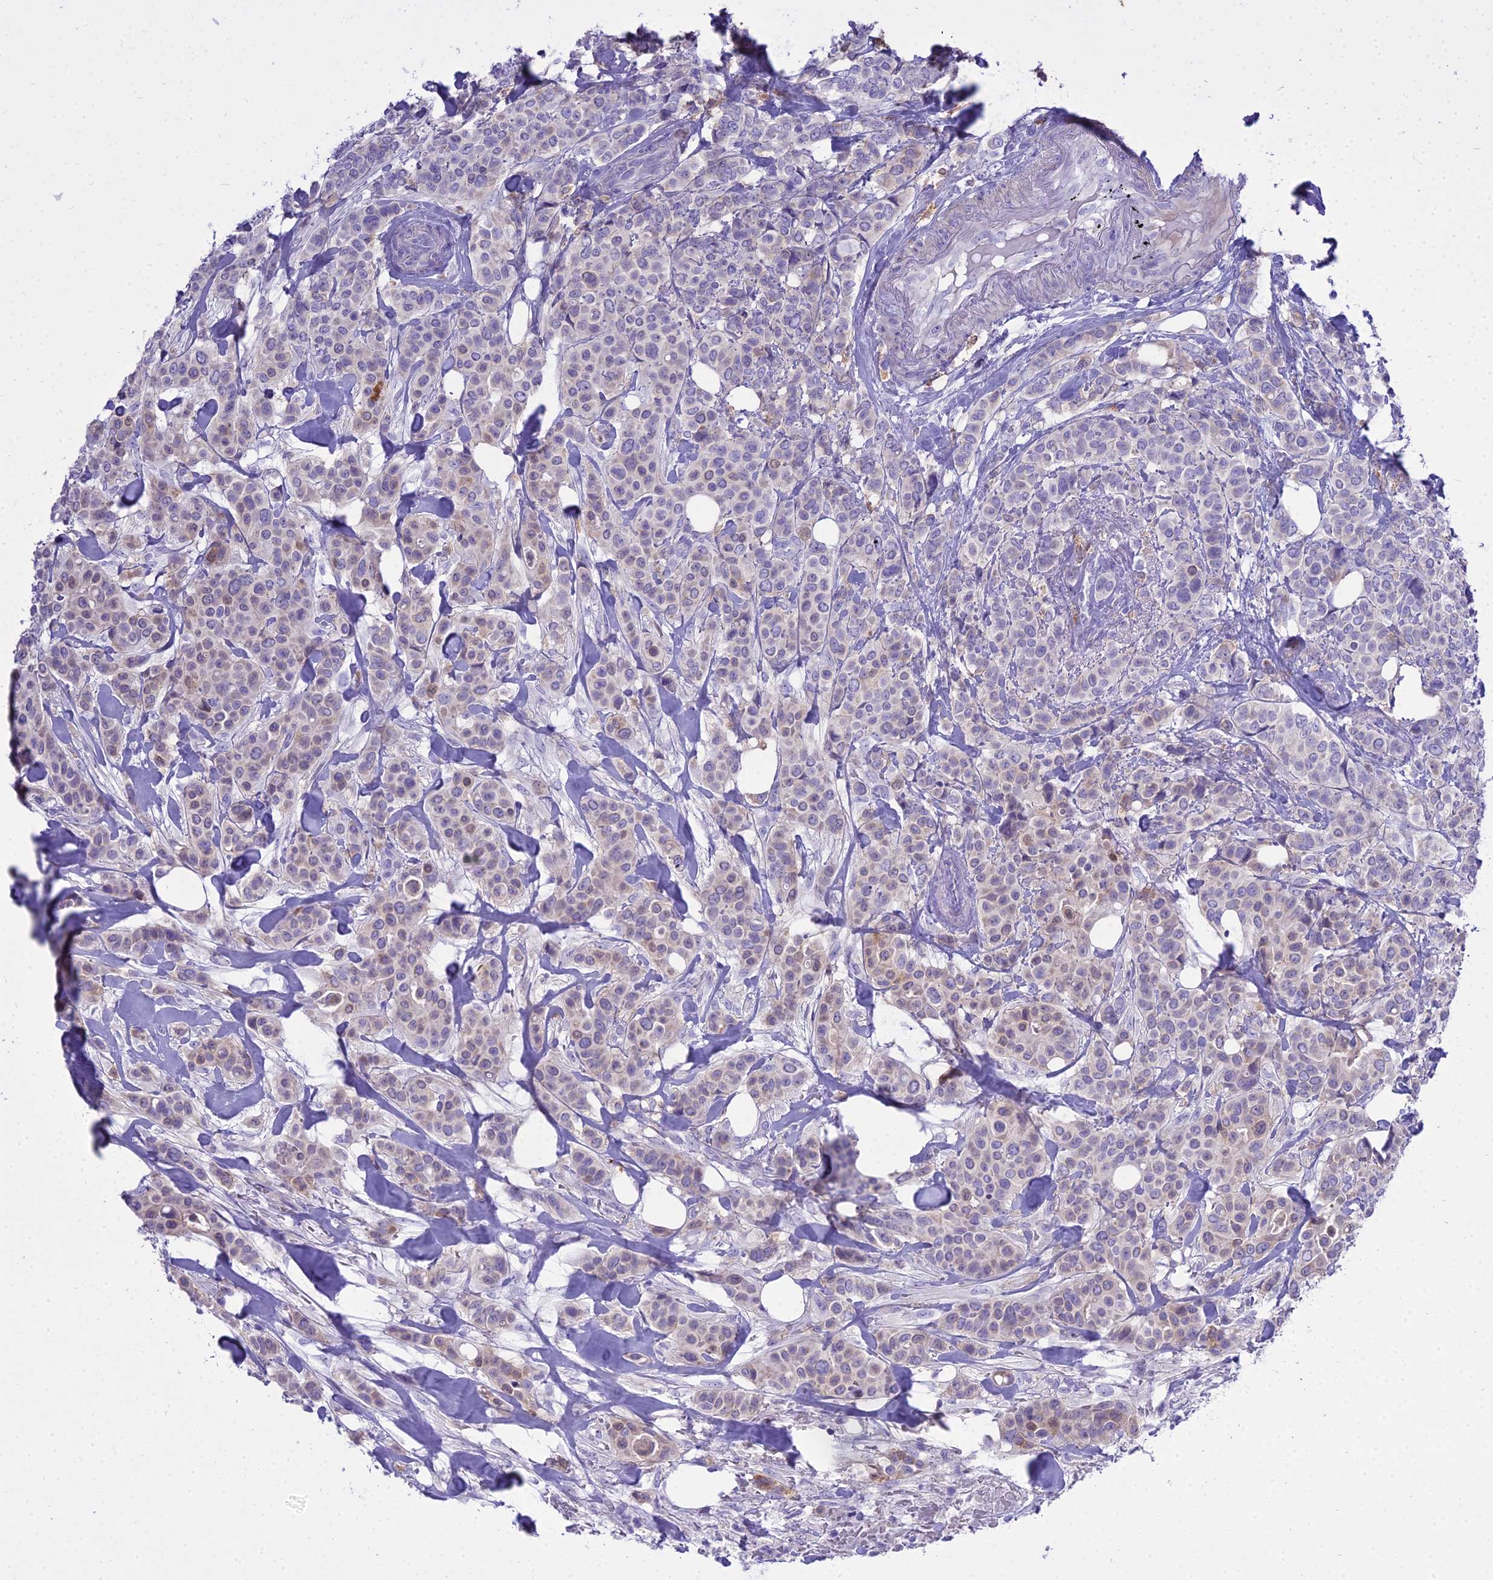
{"staining": {"intensity": "weak", "quantity": "<25%", "location": "cytoplasmic/membranous"}, "tissue": "breast cancer", "cell_type": "Tumor cells", "image_type": "cancer", "snomed": [{"axis": "morphology", "description": "Lobular carcinoma"}, {"axis": "topography", "description": "Breast"}], "caption": "Breast cancer (lobular carcinoma) was stained to show a protein in brown. There is no significant positivity in tumor cells.", "gene": "BLNK", "patient": {"sex": "female", "age": 51}}